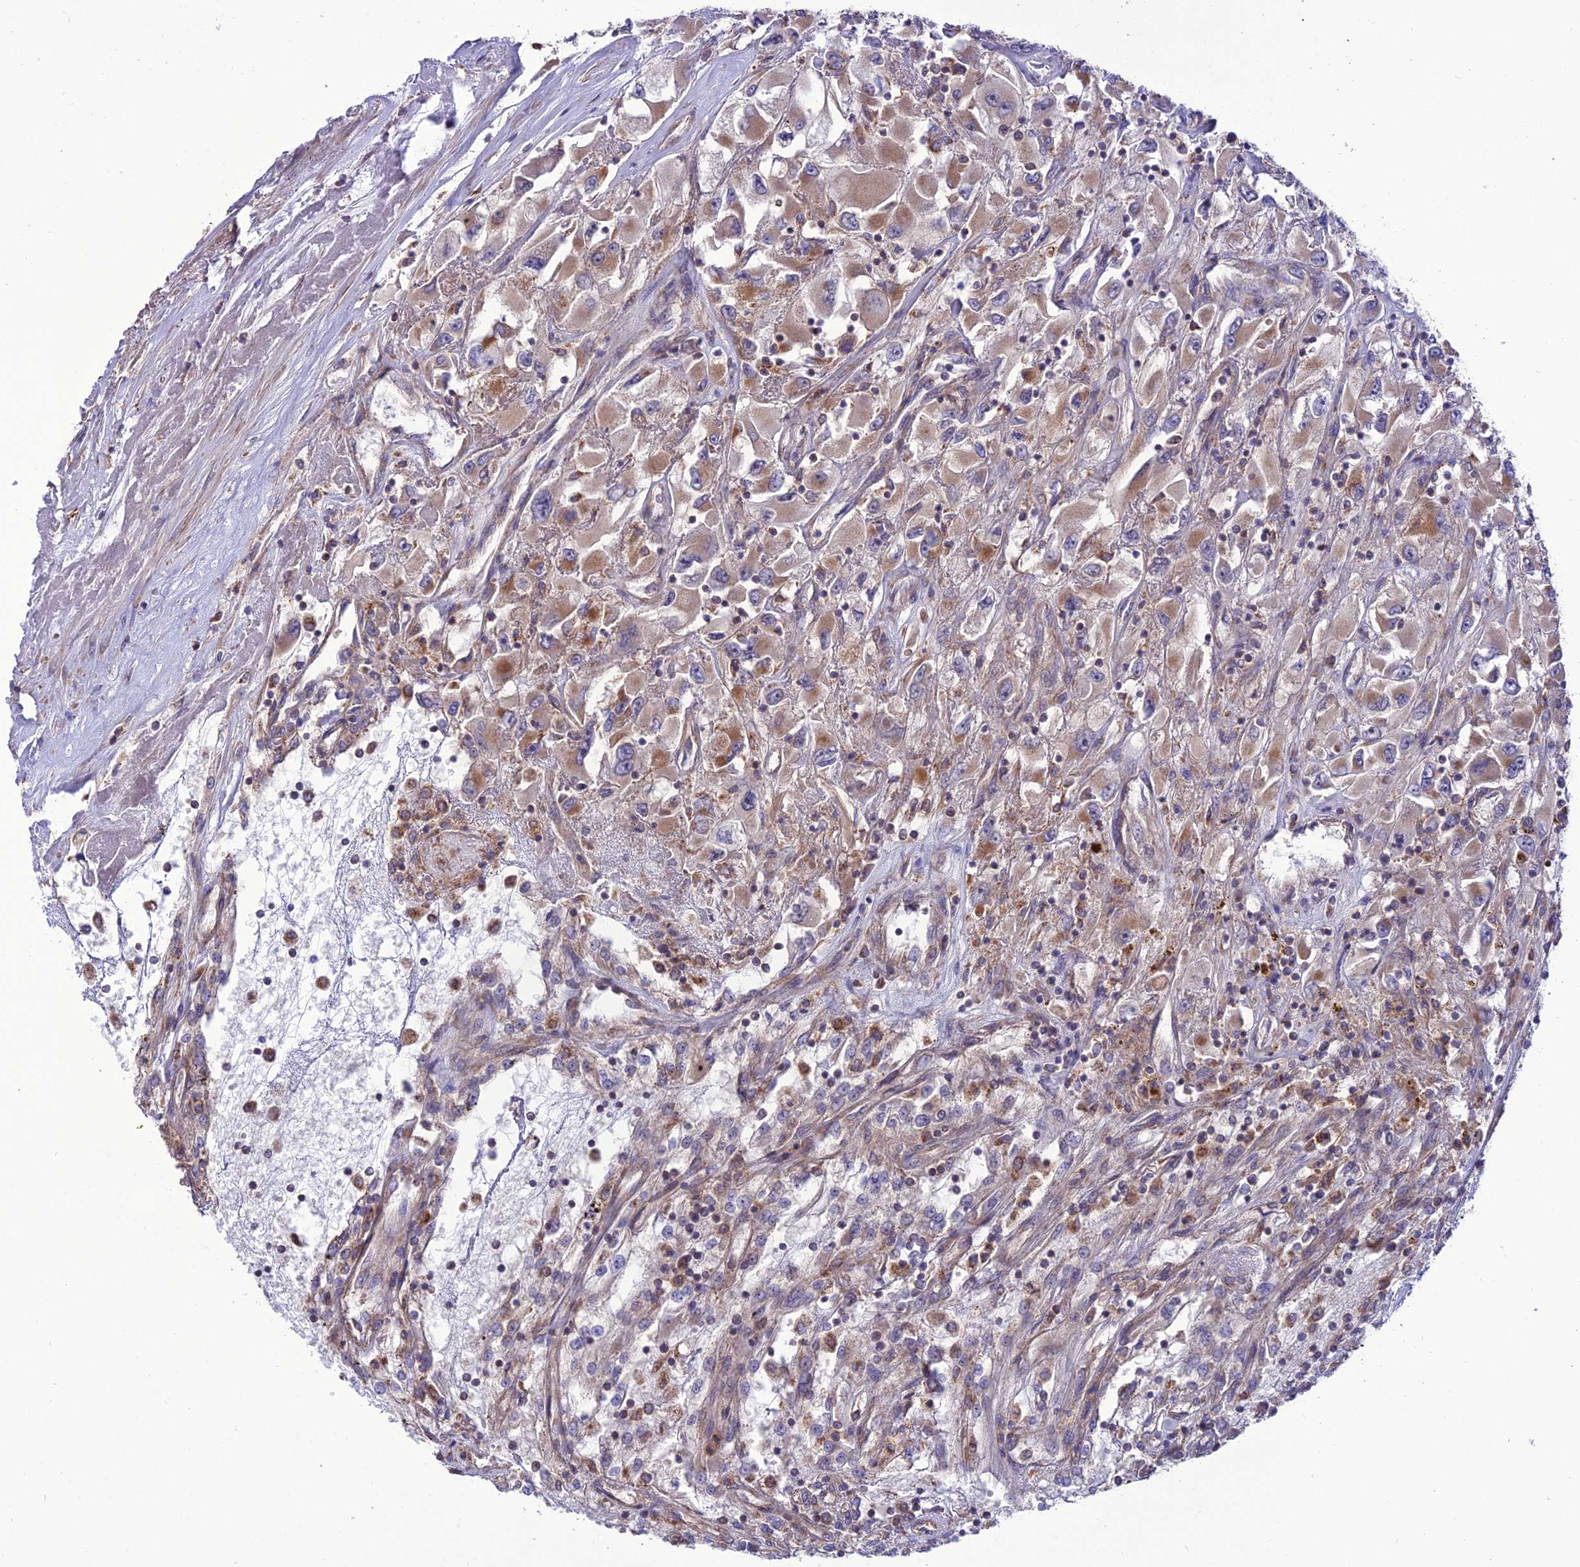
{"staining": {"intensity": "moderate", "quantity": "25%-75%", "location": "cytoplasmic/membranous"}, "tissue": "renal cancer", "cell_type": "Tumor cells", "image_type": "cancer", "snomed": [{"axis": "morphology", "description": "Adenocarcinoma, NOS"}, {"axis": "topography", "description": "Kidney"}], "caption": "Adenocarcinoma (renal) stained for a protein displays moderate cytoplasmic/membranous positivity in tumor cells.", "gene": "PPIL3", "patient": {"sex": "female", "age": 52}}